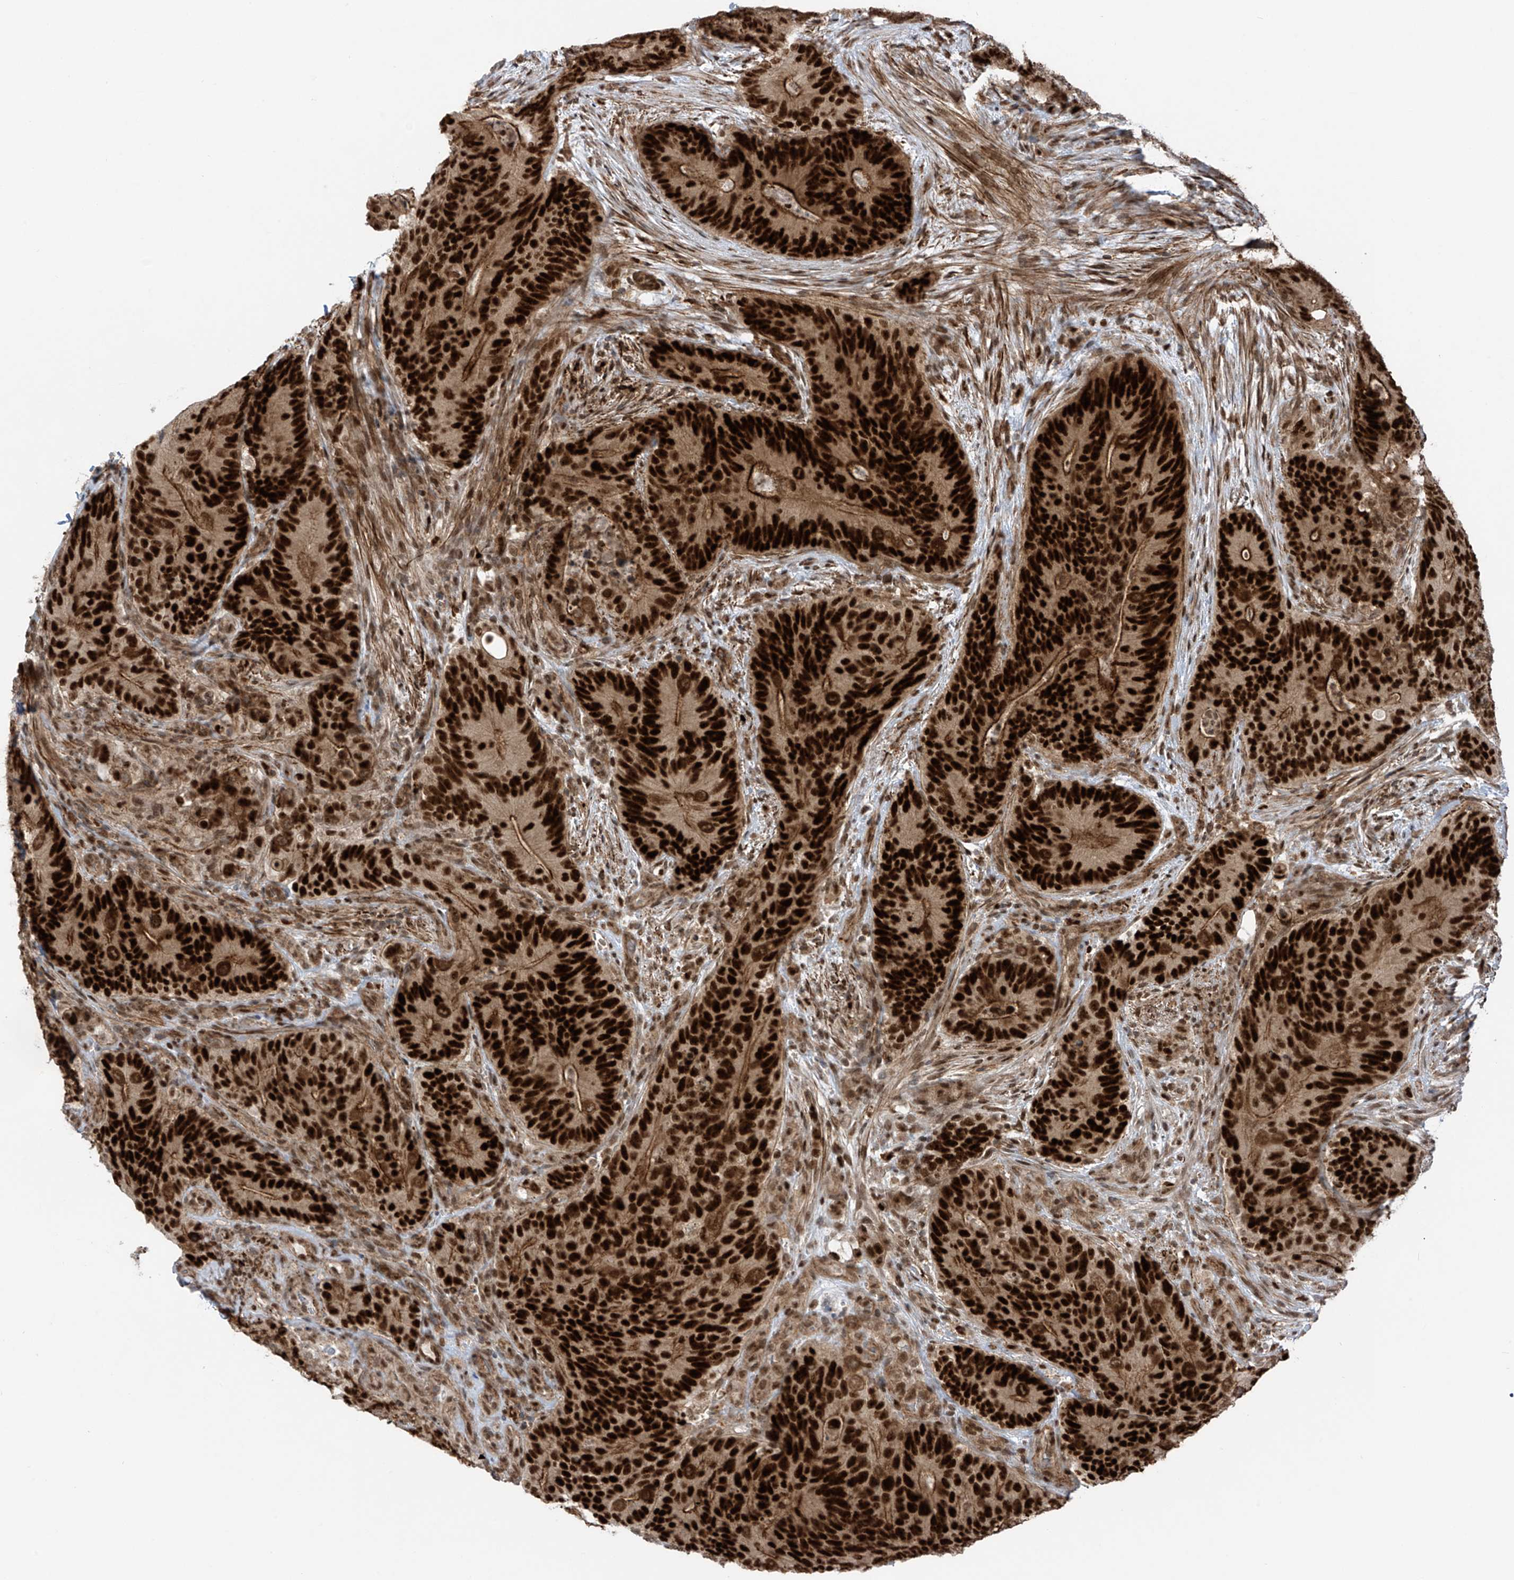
{"staining": {"intensity": "strong", "quantity": ">75%", "location": "cytoplasmic/membranous,nuclear"}, "tissue": "colorectal cancer", "cell_type": "Tumor cells", "image_type": "cancer", "snomed": [{"axis": "morphology", "description": "Normal tissue, NOS"}, {"axis": "topography", "description": "Colon"}], "caption": "Protein expression analysis of colorectal cancer demonstrates strong cytoplasmic/membranous and nuclear staining in approximately >75% of tumor cells. (DAB (3,3'-diaminobenzidine) = brown stain, brightfield microscopy at high magnification).", "gene": "REPIN1", "patient": {"sex": "female", "age": 82}}